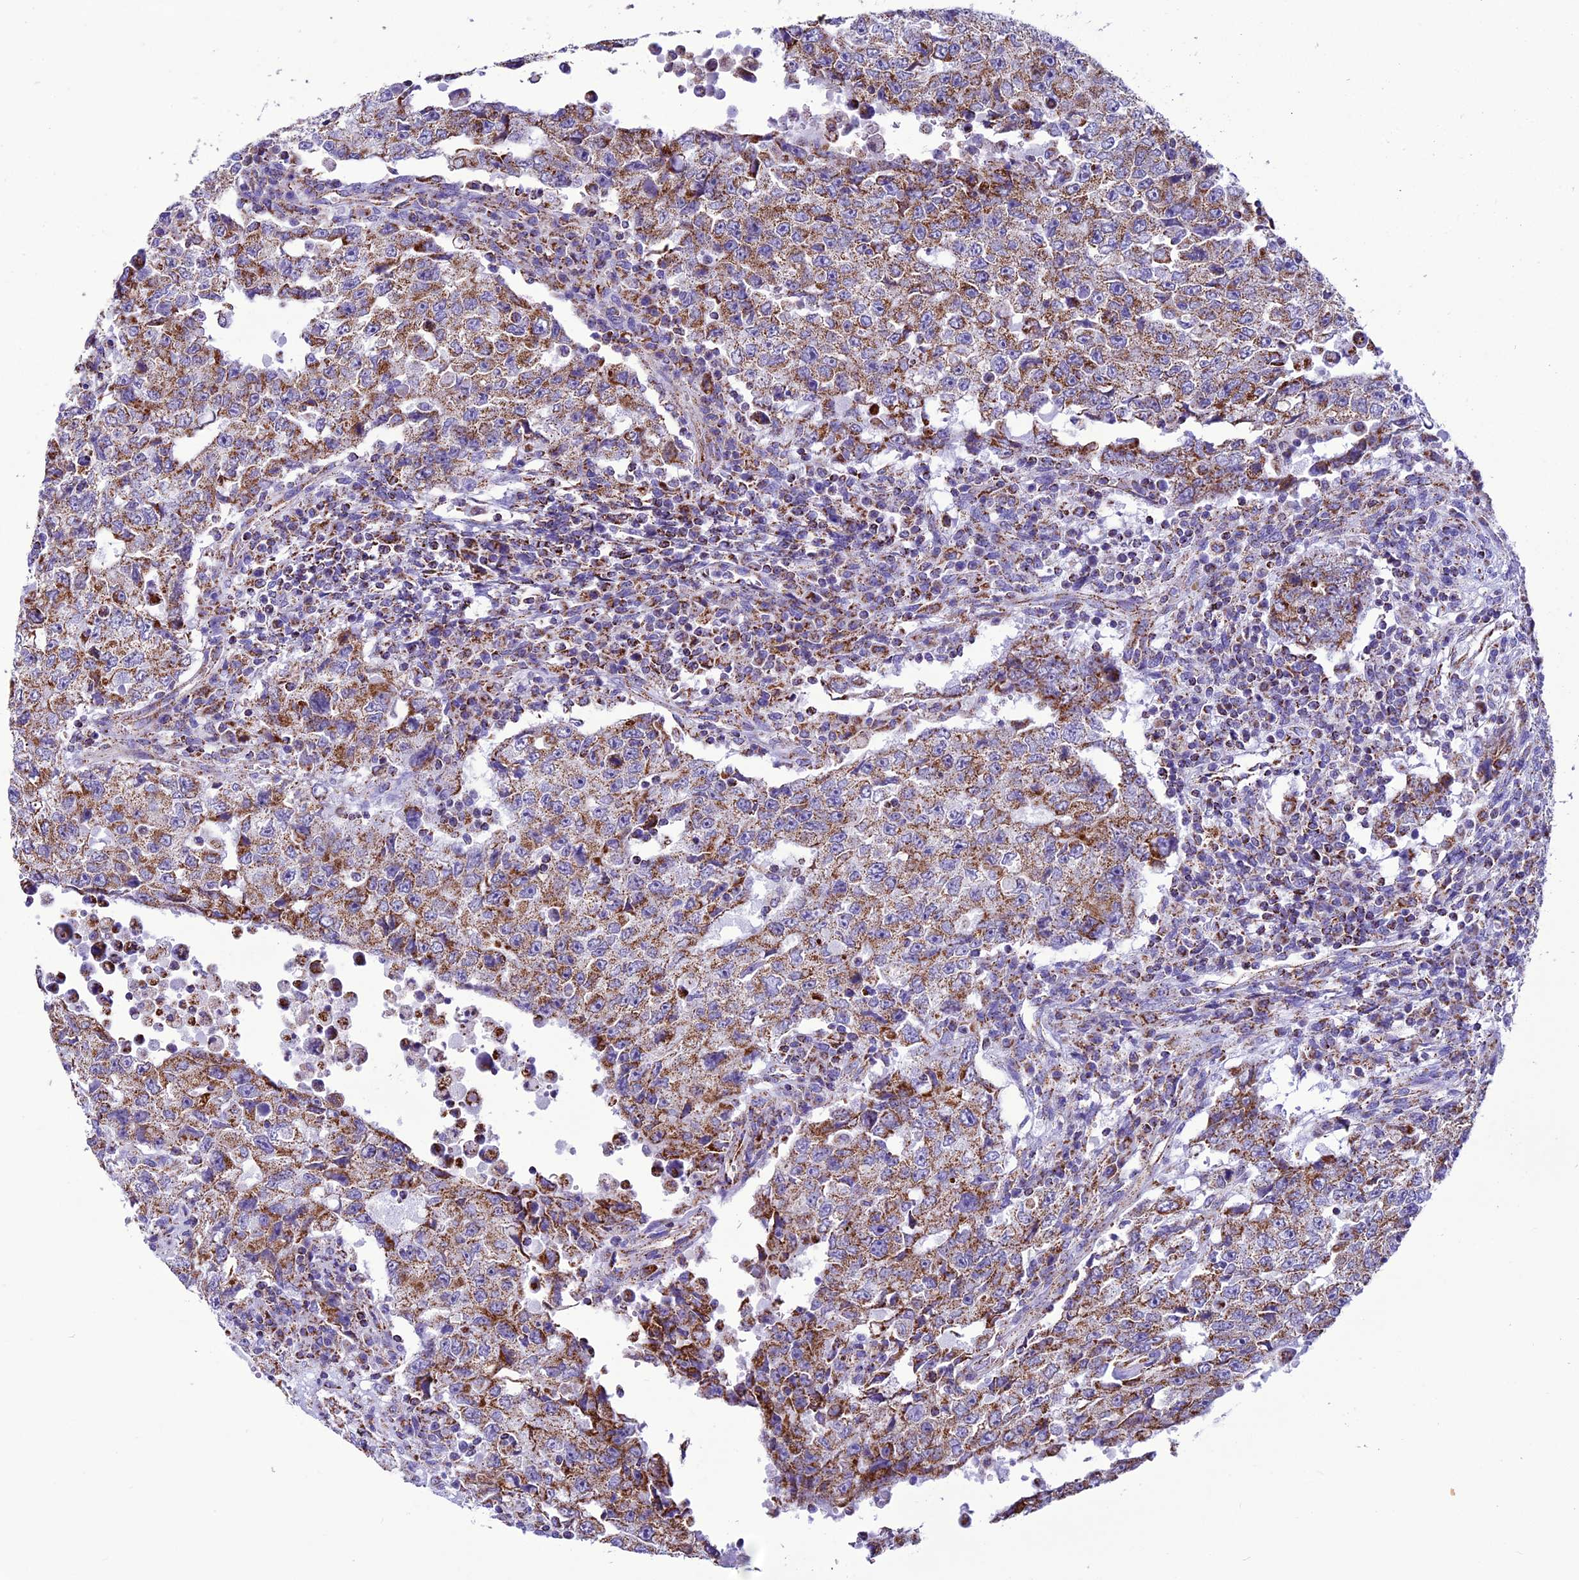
{"staining": {"intensity": "moderate", "quantity": ">75%", "location": "cytoplasmic/membranous"}, "tissue": "testis cancer", "cell_type": "Tumor cells", "image_type": "cancer", "snomed": [{"axis": "morphology", "description": "Carcinoma, Embryonal, NOS"}, {"axis": "topography", "description": "Testis"}], "caption": "Testis cancer was stained to show a protein in brown. There is medium levels of moderate cytoplasmic/membranous expression in approximately >75% of tumor cells.", "gene": "ICA1L", "patient": {"sex": "male", "age": 26}}